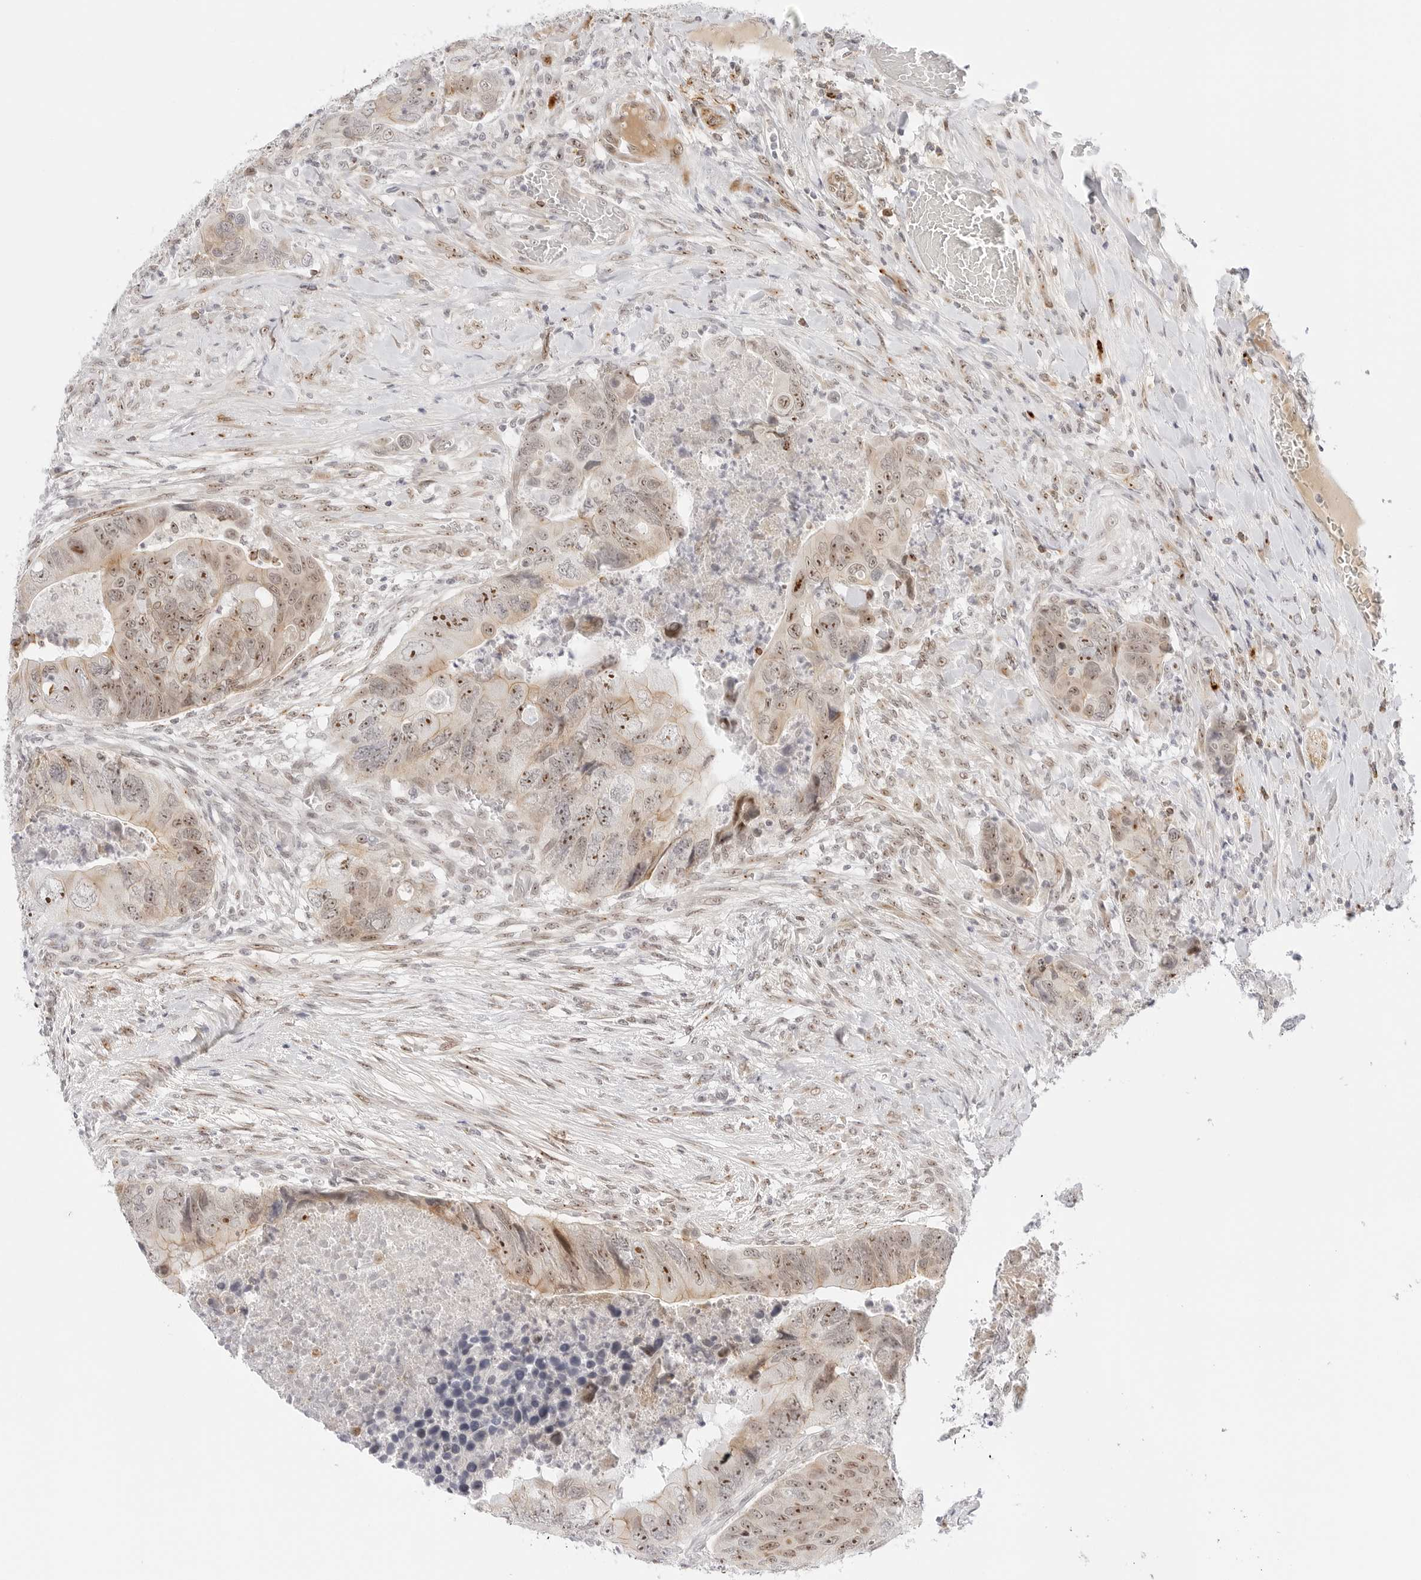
{"staining": {"intensity": "moderate", "quantity": ">75%", "location": "cytoplasmic/membranous,nuclear"}, "tissue": "colorectal cancer", "cell_type": "Tumor cells", "image_type": "cancer", "snomed": [{"axis": "morphology", "description": "Adenocarcinoma, NOS"}, {"axis": "topography", "description": "Rectum"}], "caption": "A histopathology image showing moderate cytoplasmic/membranous and nuclear positivity in about >75% of tumor cells in colorectal cancer, as visualized by brown immunohistochemical staining.", "gene": "HIPK3", "patient": {"sex": "male", "age": 63}}